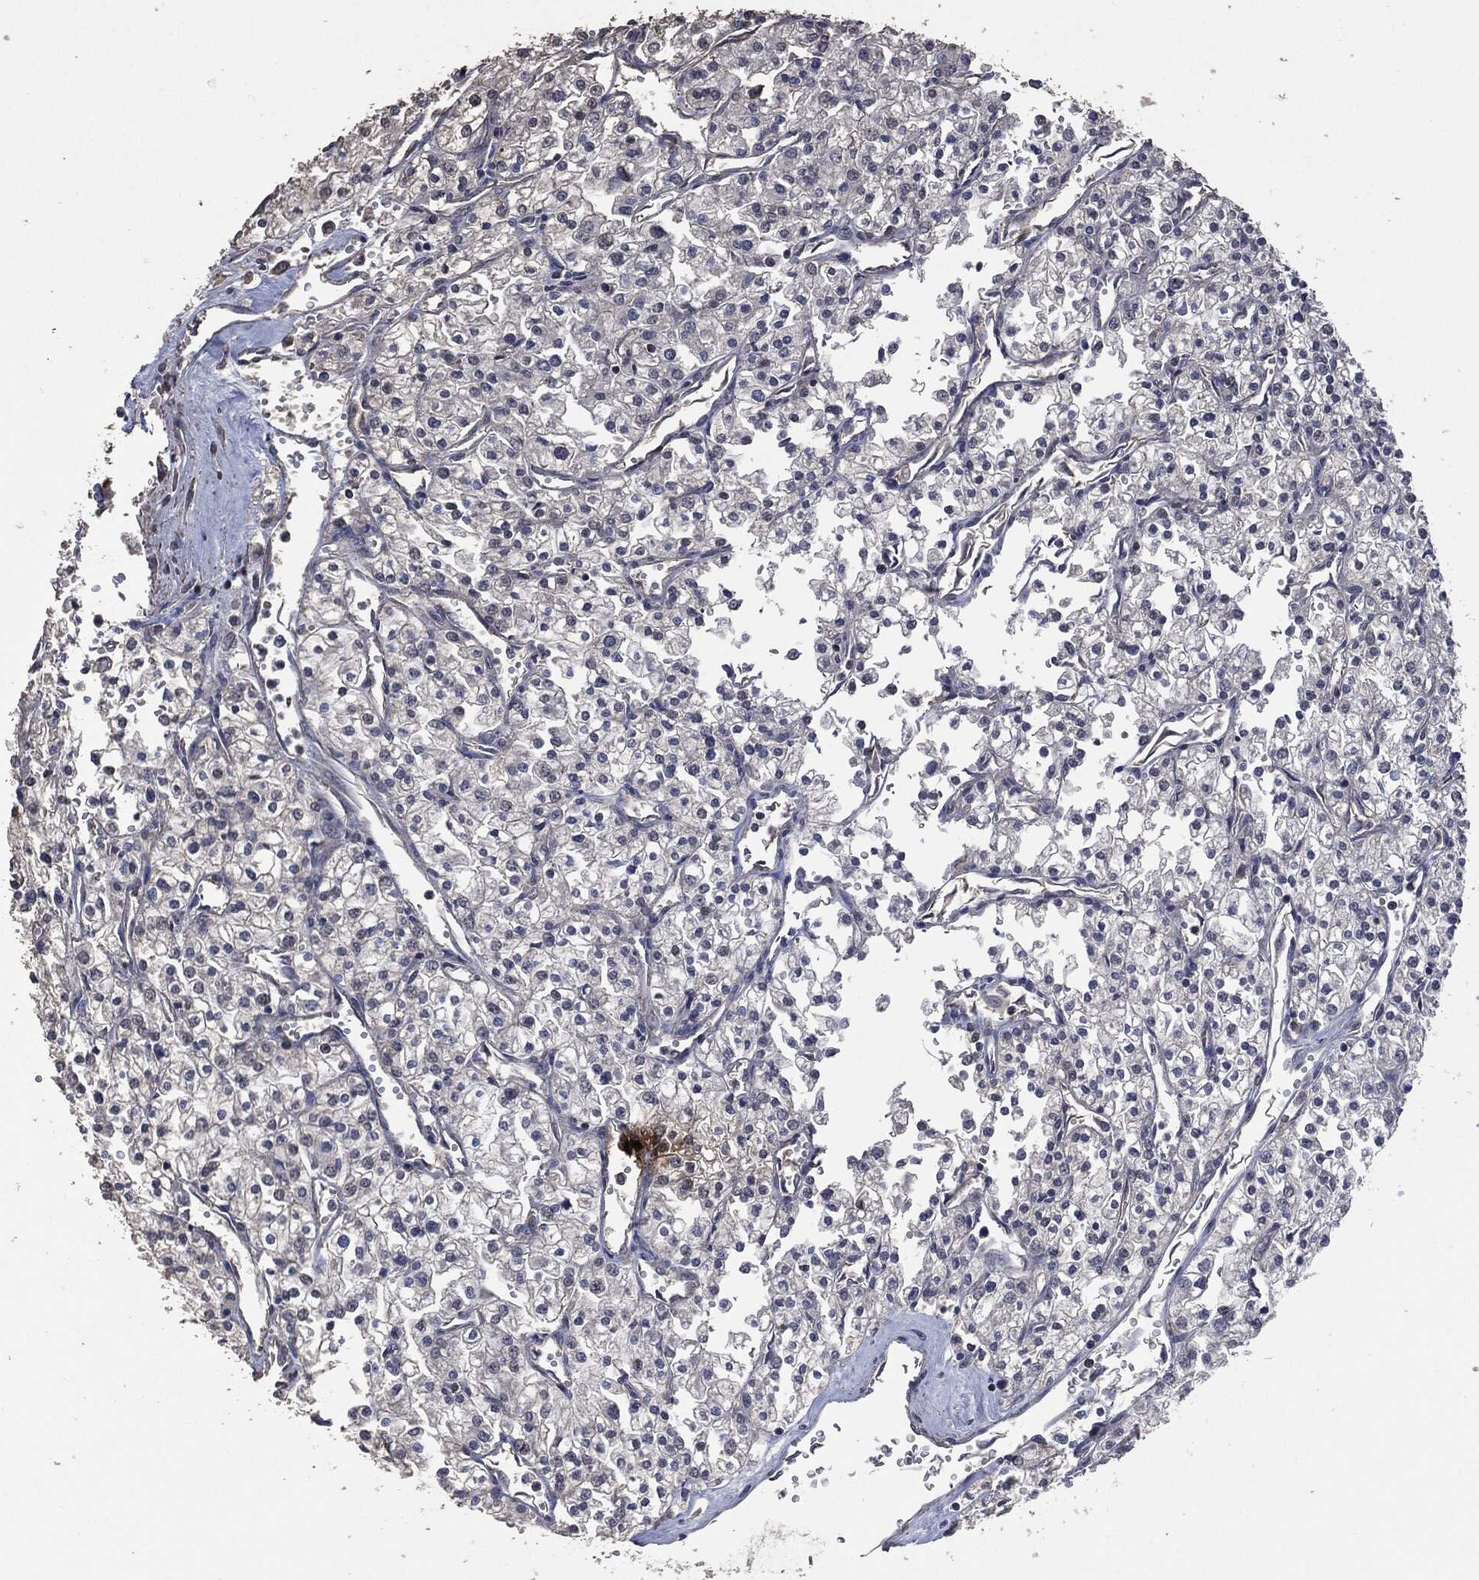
{"staining": {"intensity": "negative", "quantity": "none", "location": "none"}, "tissue": "renal cancer", "cell_type": "Tumor cells", "image_type": "cancer", "snomed": [{"axis": "morphology", "description": "Adenocarcinoma, NOS"}, {"axis": "topography", "description": "Kidney"}], "caption": "This is an IHC photomicrograph of human renal cancer (adenocarcinoma). There is no positivity in tumor cells.", "gene": "MSLN", "patient": {"sex": "male", "age": 80}}